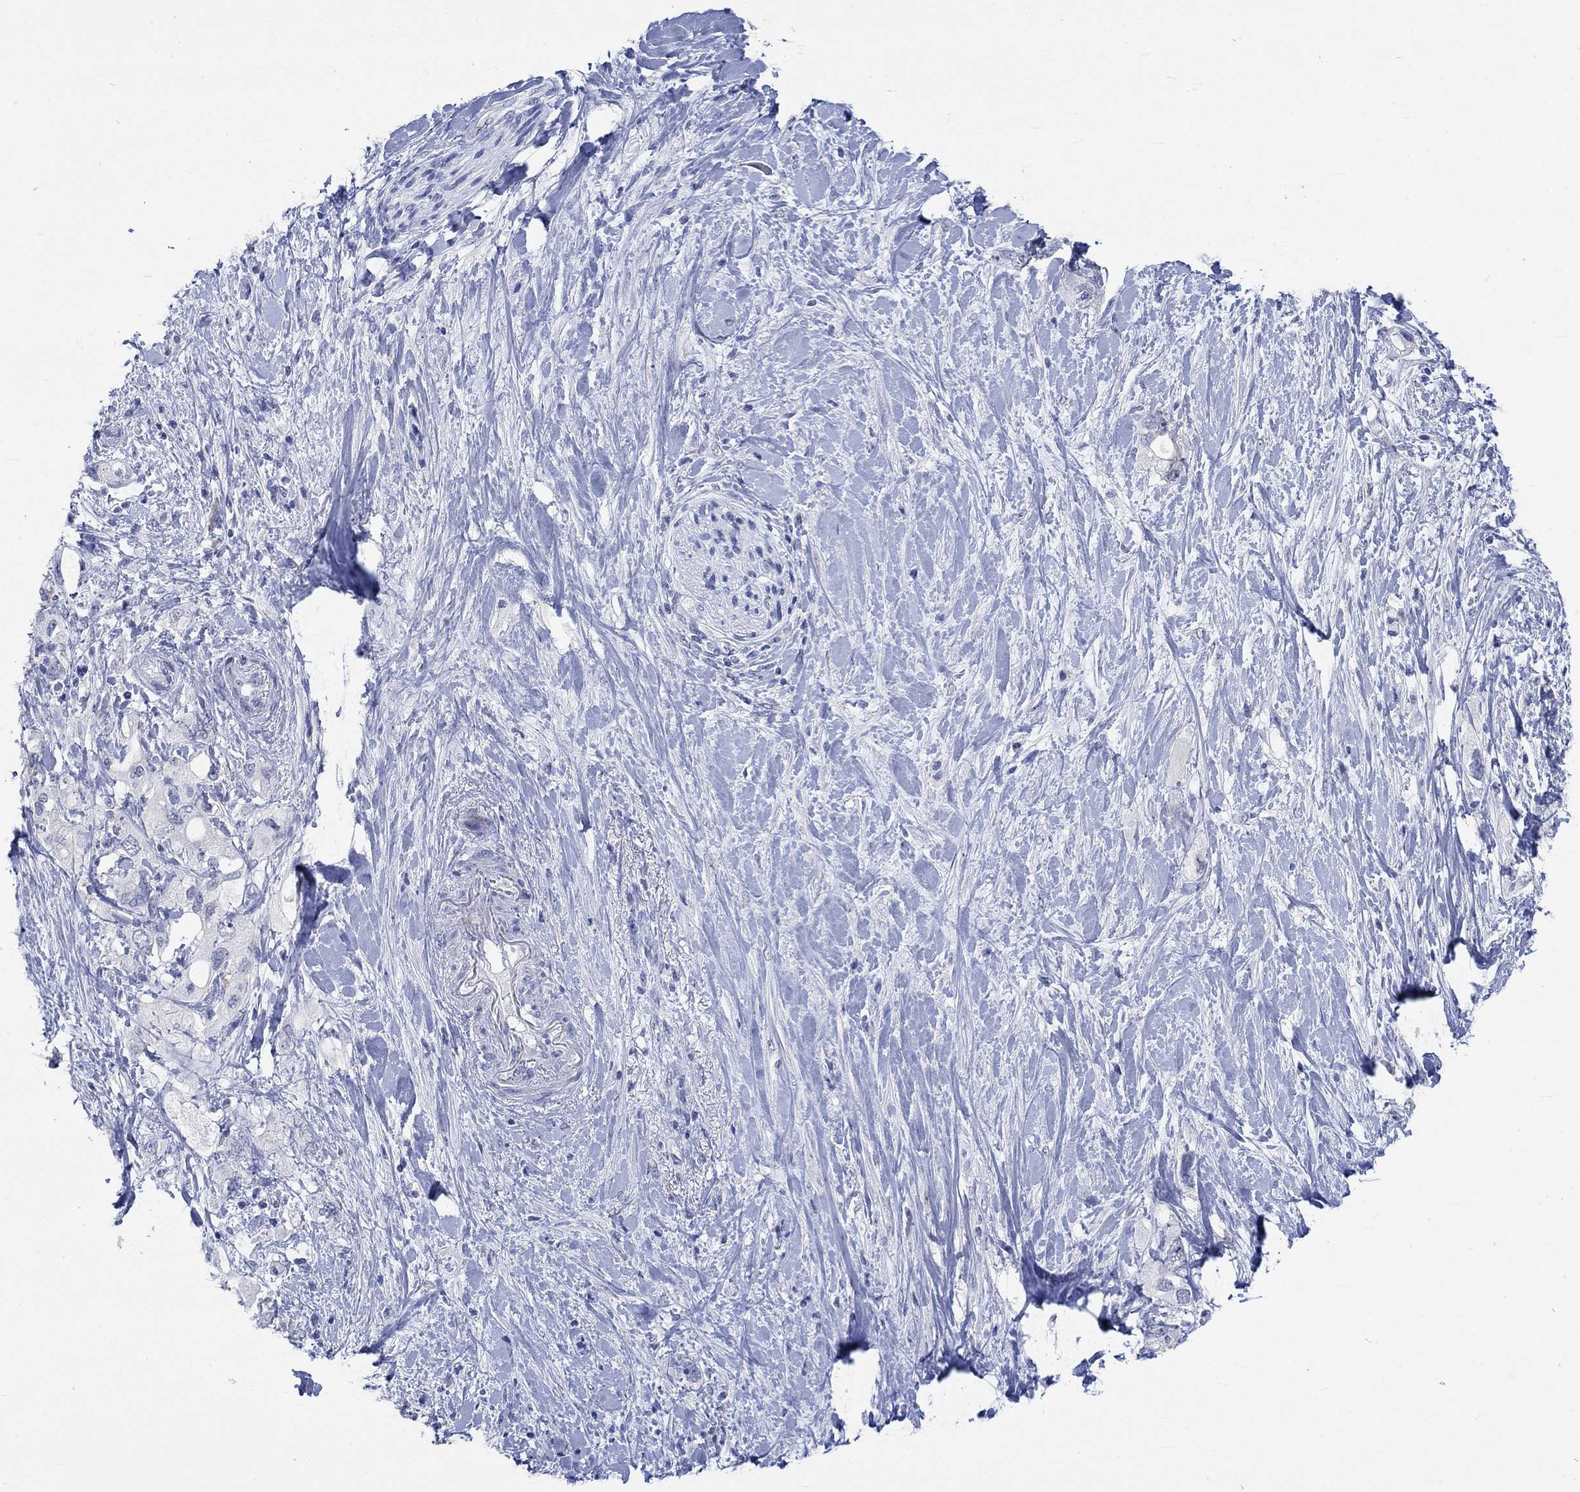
{"staining": {"intensity": "negative", "quantity": "none", "location": "none"}, "tissue": "pancreatic cancer", "cell_type": "Tumor cells", "image_type": "cancer", "snomed": [{"axis": "morphology", "description": "Adenocarcinoma, NOS"}, {"axis": "topography", "description": "Pancreas"}], "caption": "This is an immunohistochemistry histopathology image of human pancreatic adenocarcinoma. There is no positivity in tumor cells.", "gene": "C4orf47", "patient": {"sex": "female", "age": 56}}